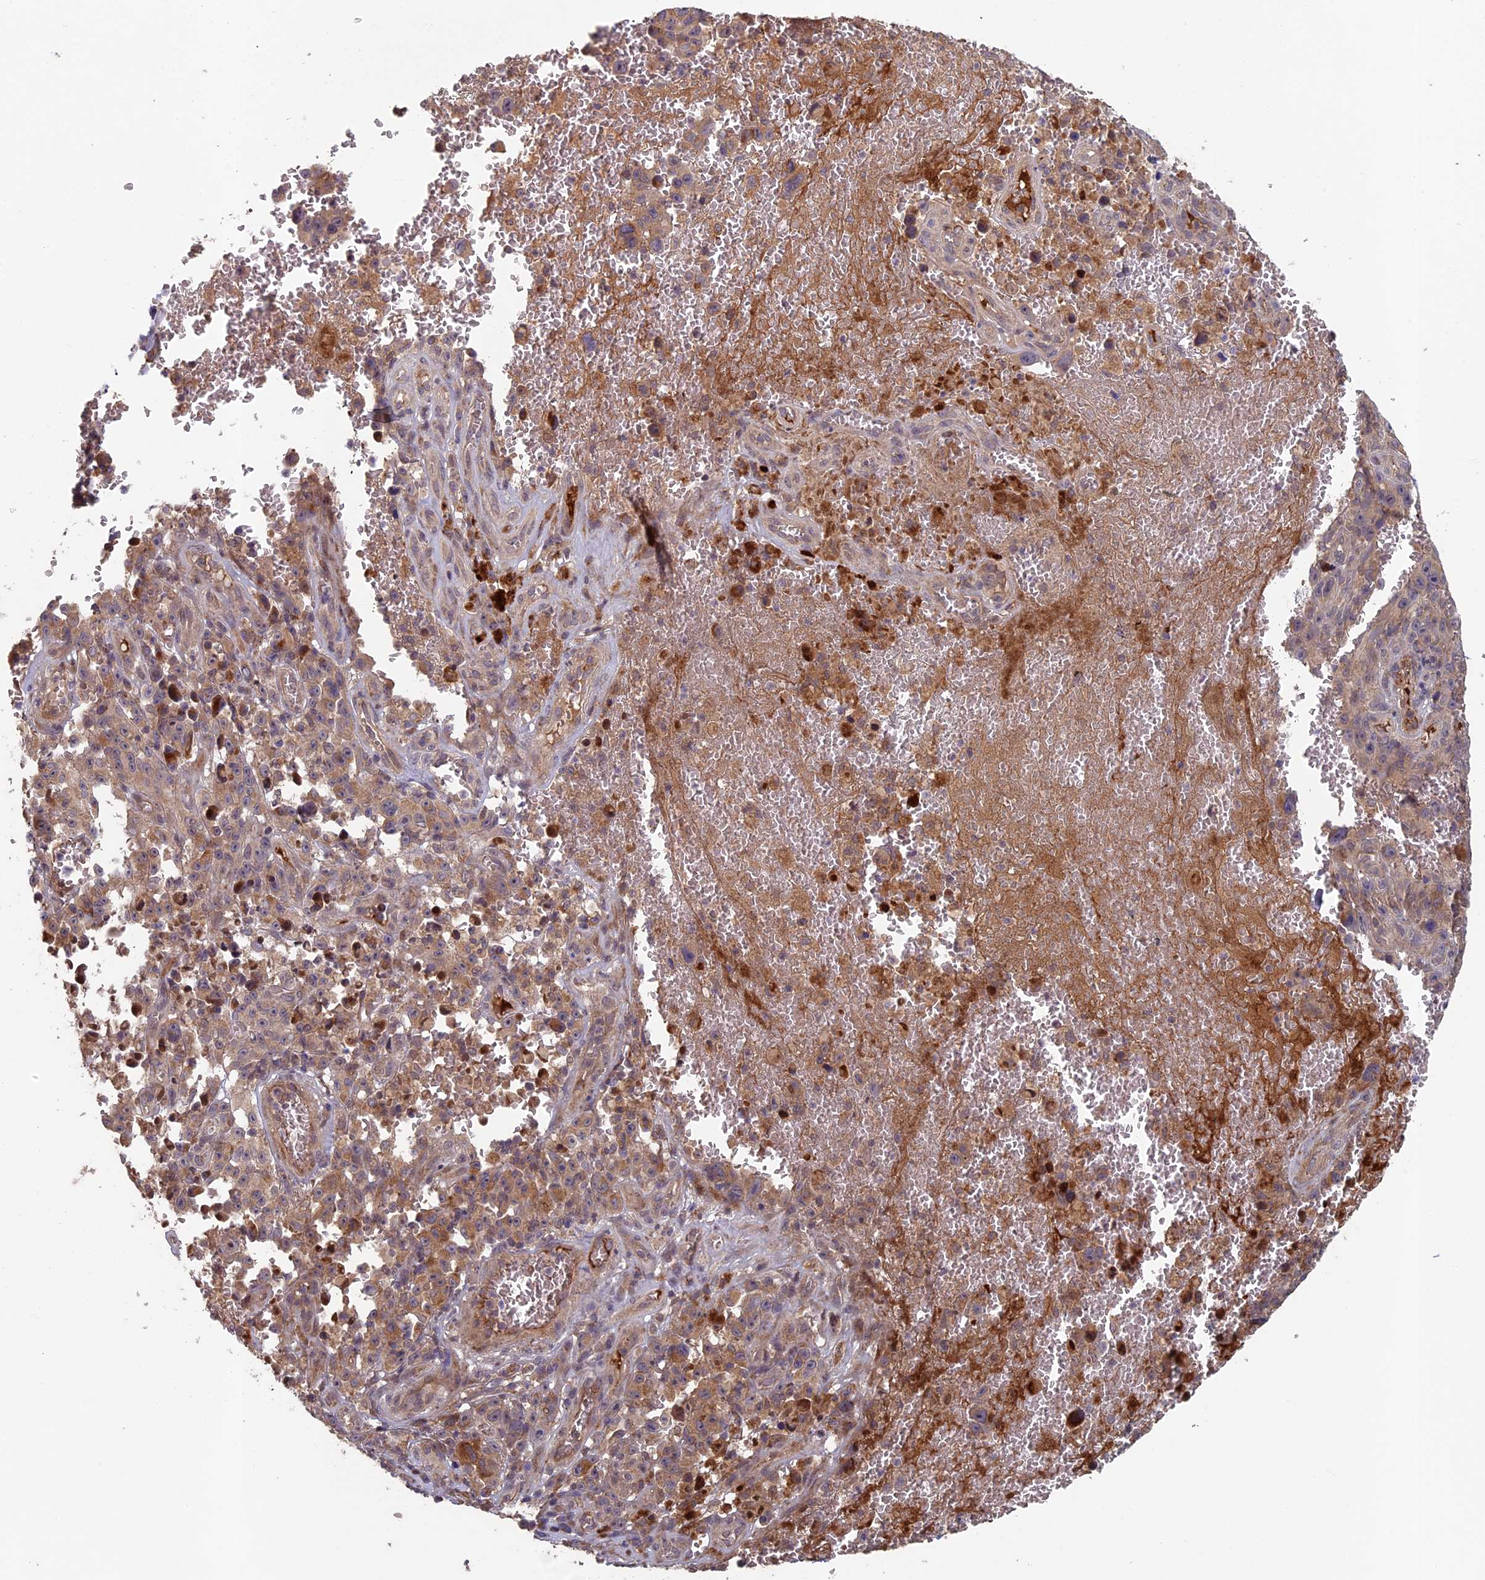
{"staining": {"intensity": "weak", "quantity": ">75%", "location": "cytoplasmic/membranous"}, "tissue": "melanoma", "cell_type": "Tumor cells", "image_type": "cancer", "snomed": [{"axis": "morphology", "description": "Malignant melanoma, NOS"}, {"axis": "topography", "description": "Skin"}], "caption": "An IHC image of neoplastic tissue is shown. Protein staining in brown highlights weak cytoplasmic/membranous positivity in melanoma within tumor cells.", "gene": "RCCD1", "patient": {"sex": "female", "age": 82}}